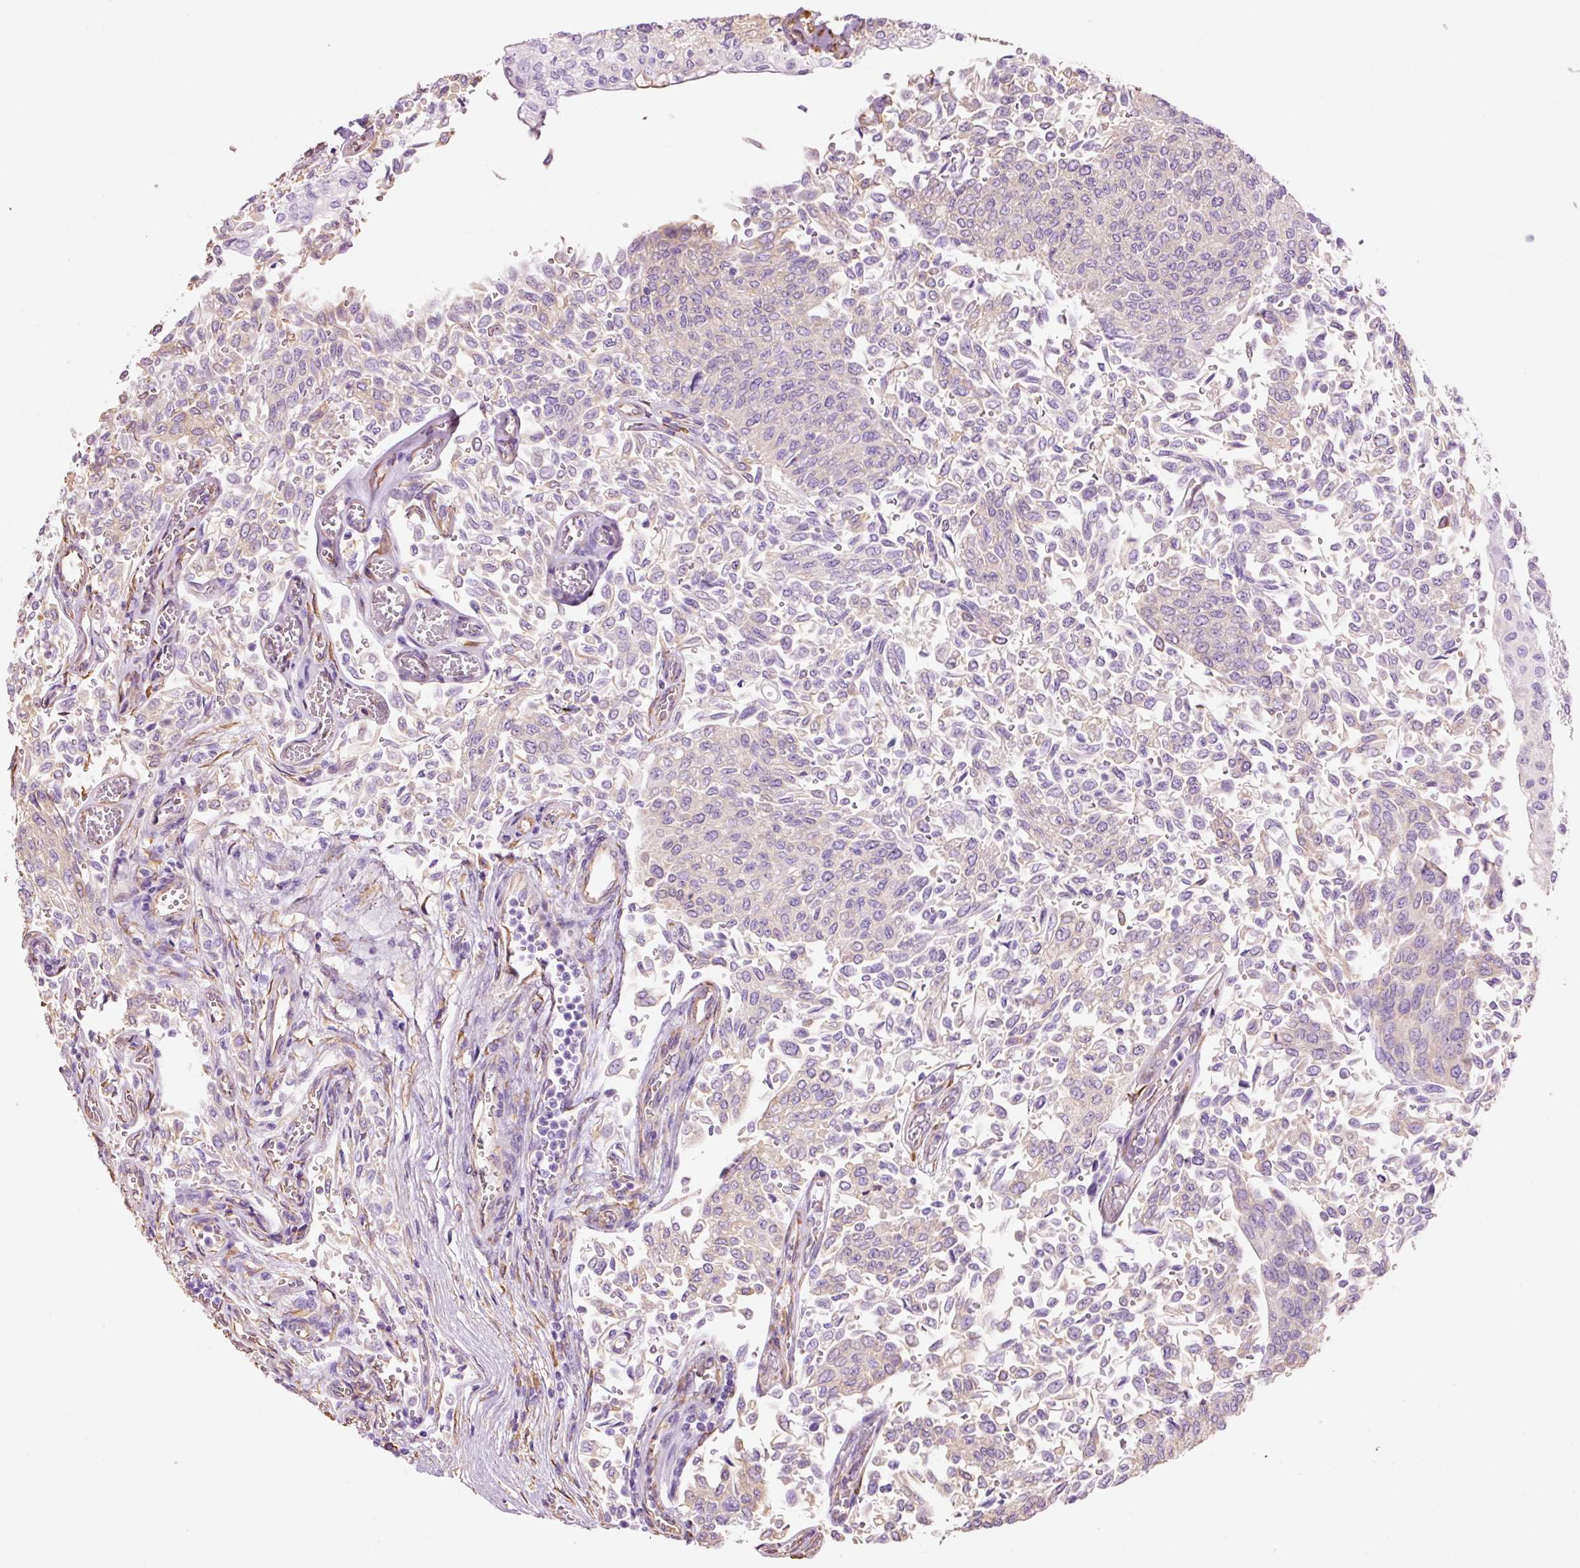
{"staining": {"intensity": "negative", "quantity": "none", "location": "none"}, "tissue": "urothelial cancer", "cell_type": "Tumor cells", "image_type": "cancer", "snomed": [{"axis": "morphology", "description": "Urothelial carcinoma, NOS"}, {"axis": "topography", "description": "Urinary bladder"}], "caption": "High magnification brightfield microscopy of urothelial cancer stained with DAB (3,3'-diaminobenzidine) (brown) and counterstained with hematoxylin (blue): tumor cells show no significant positivity. (DAB (3,3'-diaminobenzidine) immunohistochemistry (IHC), high magnification).", "gene": "GCG", "patient": {"sex": "male", "age": 59}}